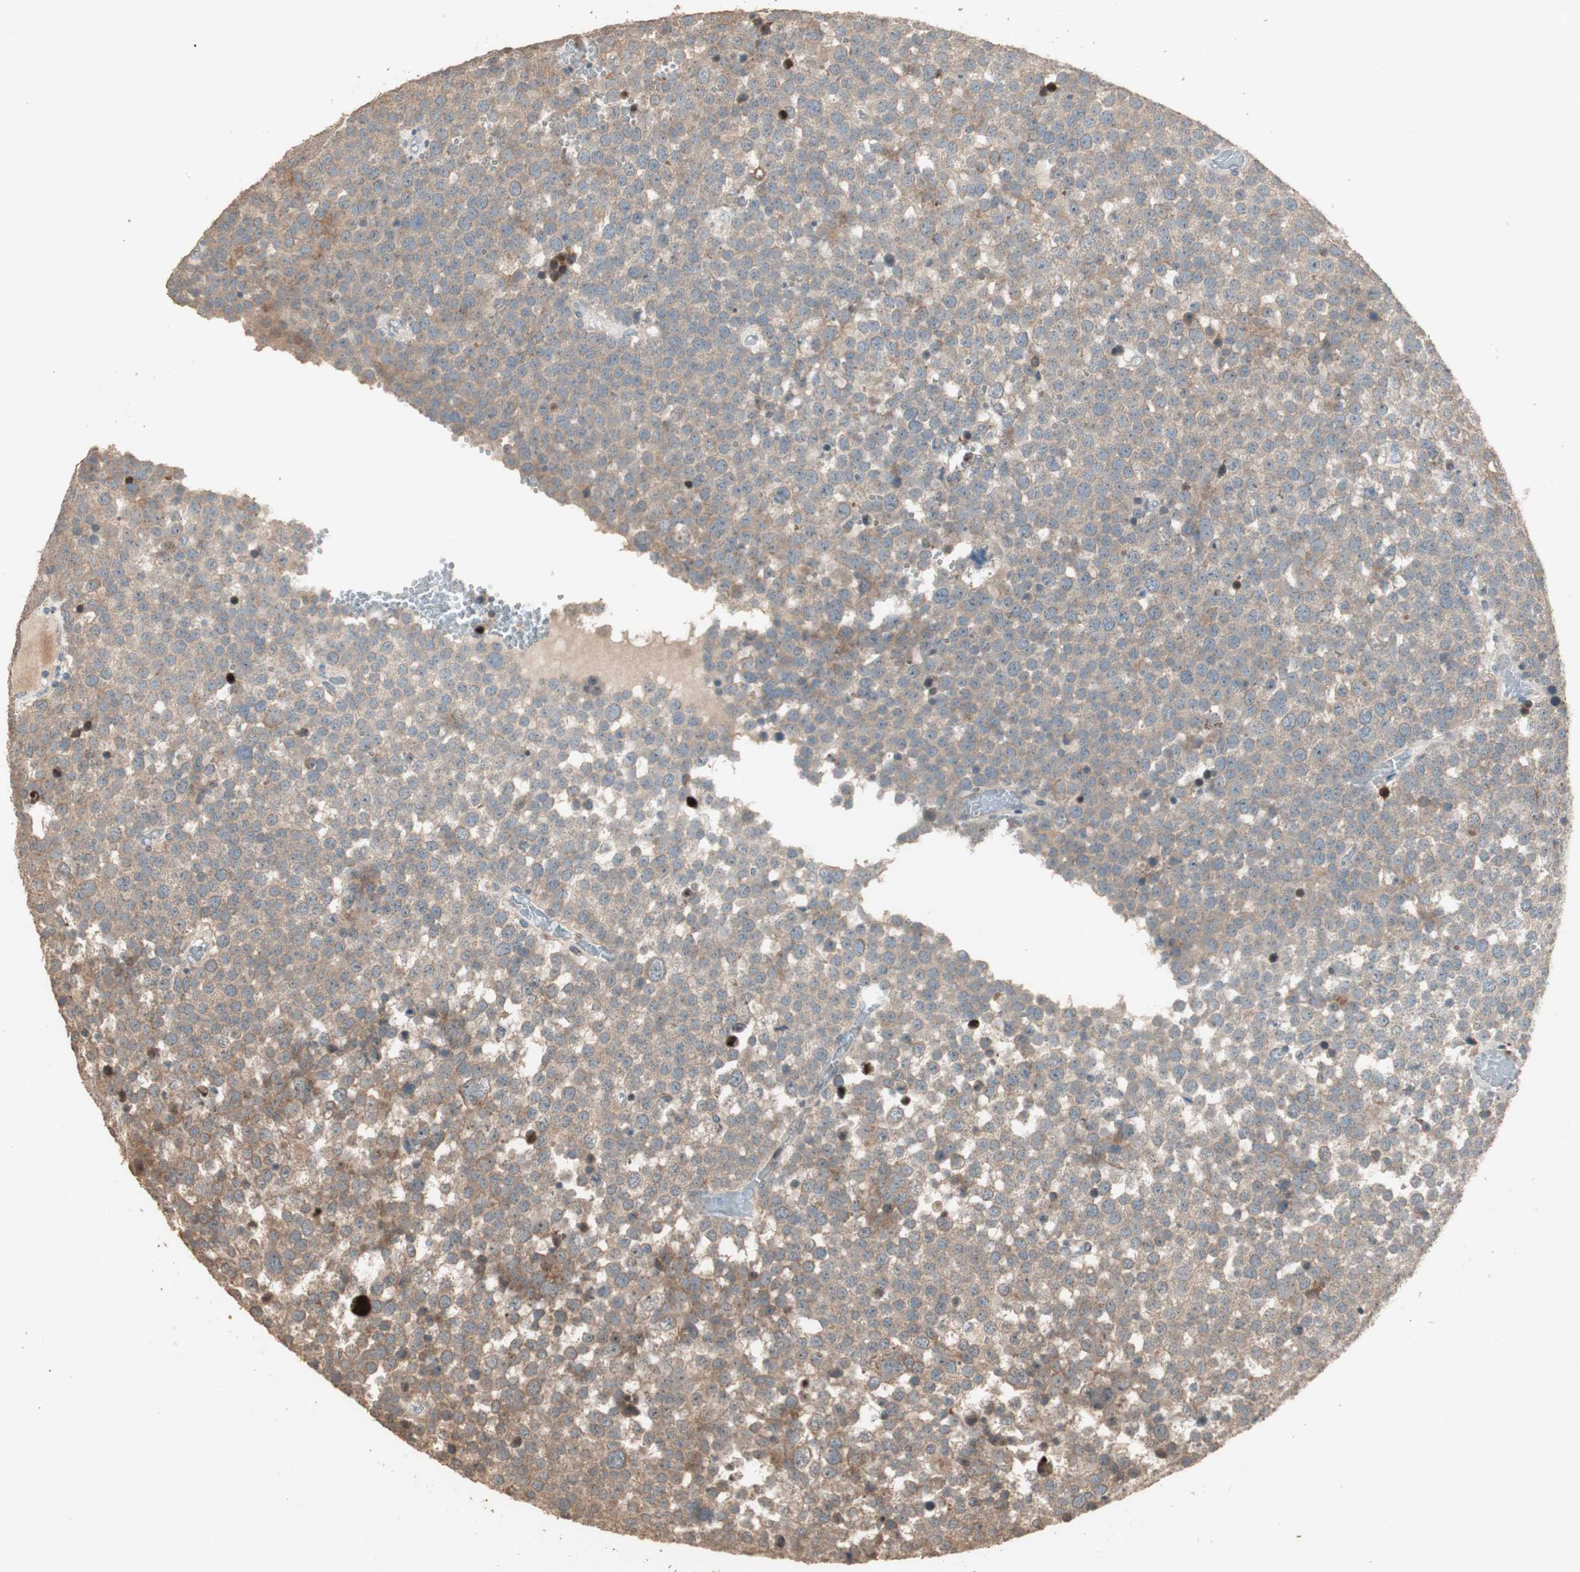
{"staining": {"intensity": "moderate", "quantity": ">75%", "location": "cytoplasmic/membranous"}, "tissue": "testis cancer", "cell_type": "Tumor cells", "image_type": "cancer", "snomed": [{"axis": "morphology", "description": "Seminoma, NOS"}, {"axis": "topography", "description": "Testis"}], "caption": "The micrograph demonstrates immunohistochemical staining of testis cancer (seminoma). There is moderate cytoplasmic/membranous expression is present in approximately >75% of tumor cells. The staining was performed using DAB, with brown indicating positive protein expression. Nuclei are stained blue with hematoxylin.", "gene": "RARRES1", "patient": {"sex": "male", "age": 71}}